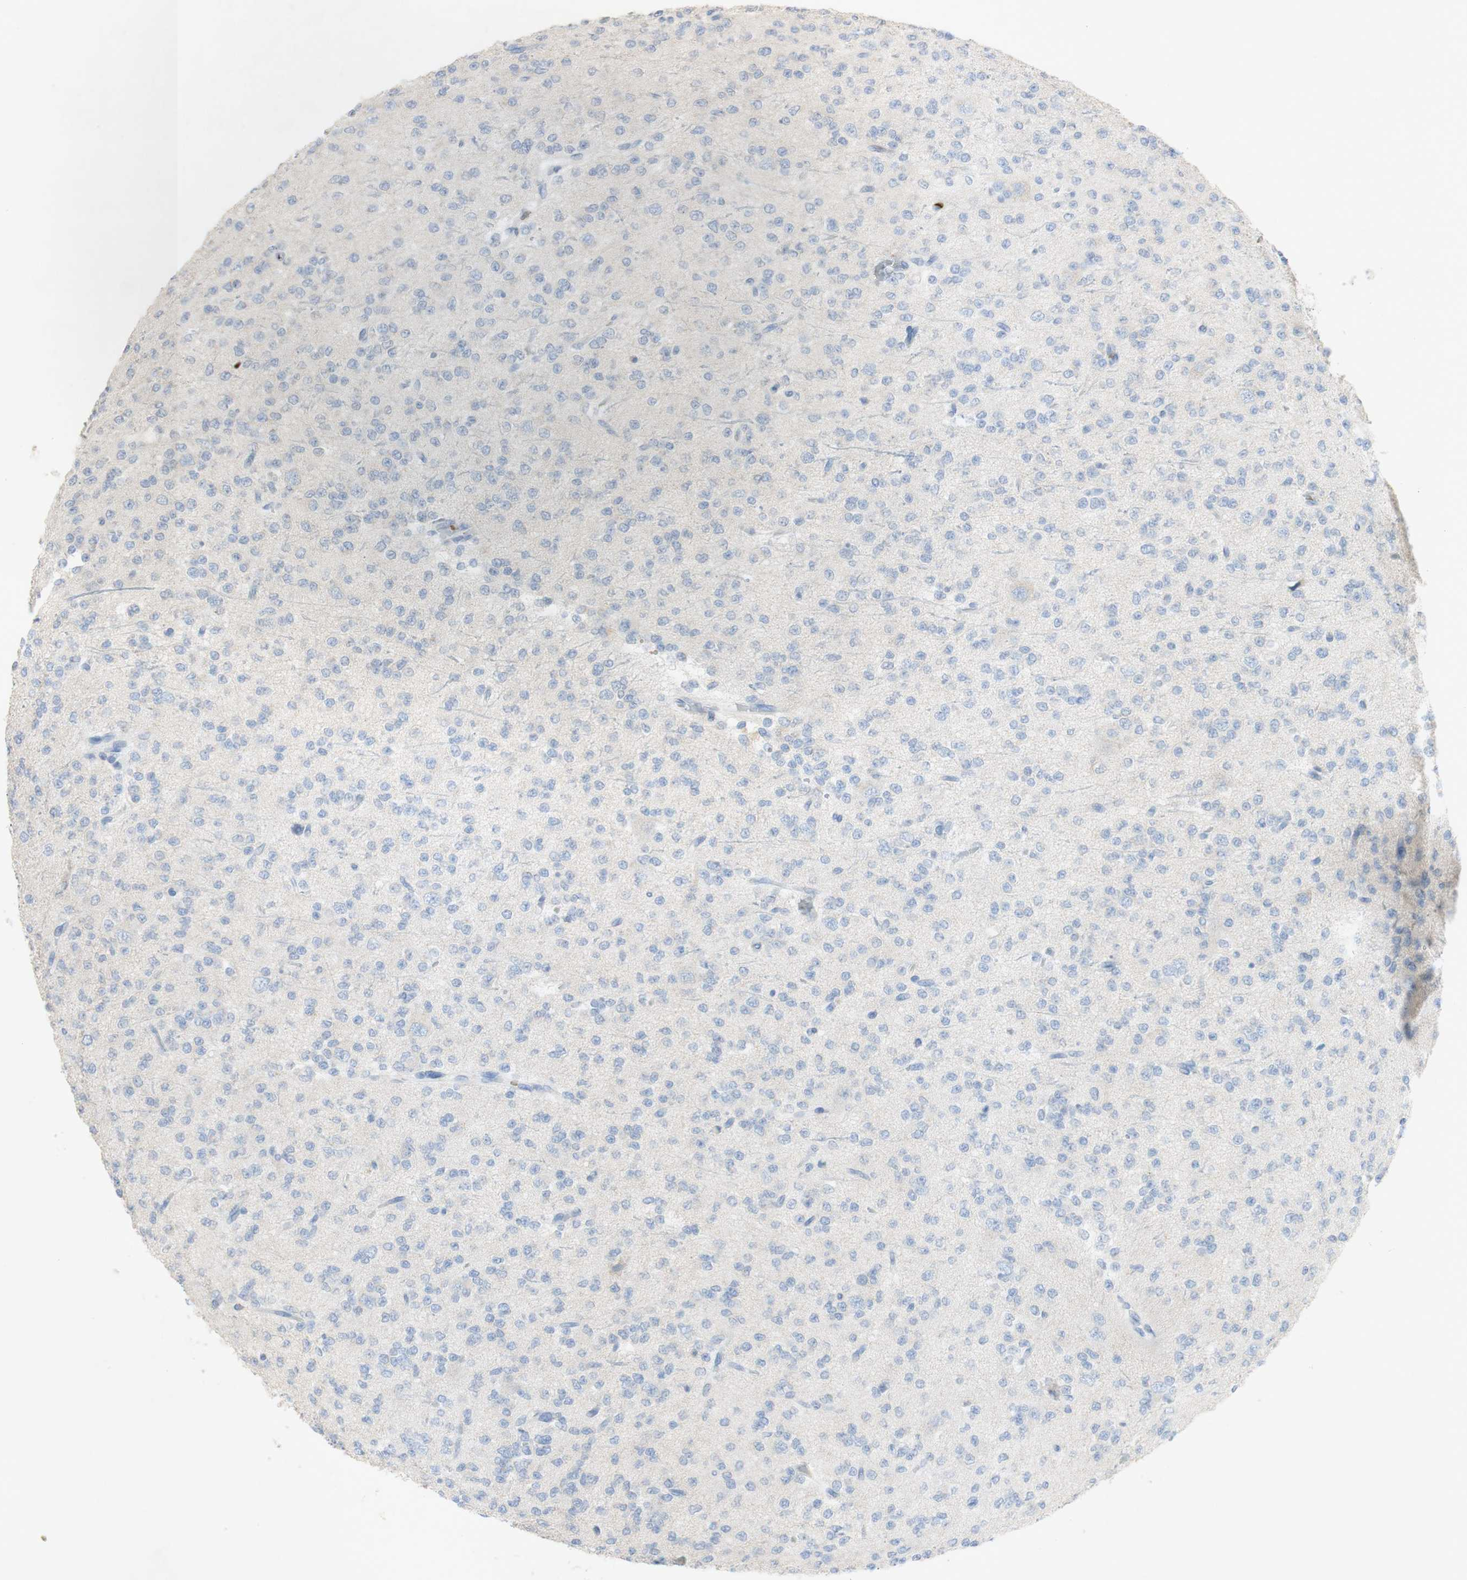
{"staining": {"intensity": "negative", "quantity": "none", "location": "none"}, "tissue": "glioma", "cell_type": "Tumor cells", "image_type": "cancer", "snomed": [{"axis": "morphology", "description": "Glioma, malignant, Low grade"}, {"axis": "topography", "description": "Brain"}], "caption": "IHC photomicrograph of neoplastic tissue: human glioma stained with DAB exhibits no significant protein staining in tumor cells.", "gene": "EPO", "patient": {"sex": "male", "age": 38}}